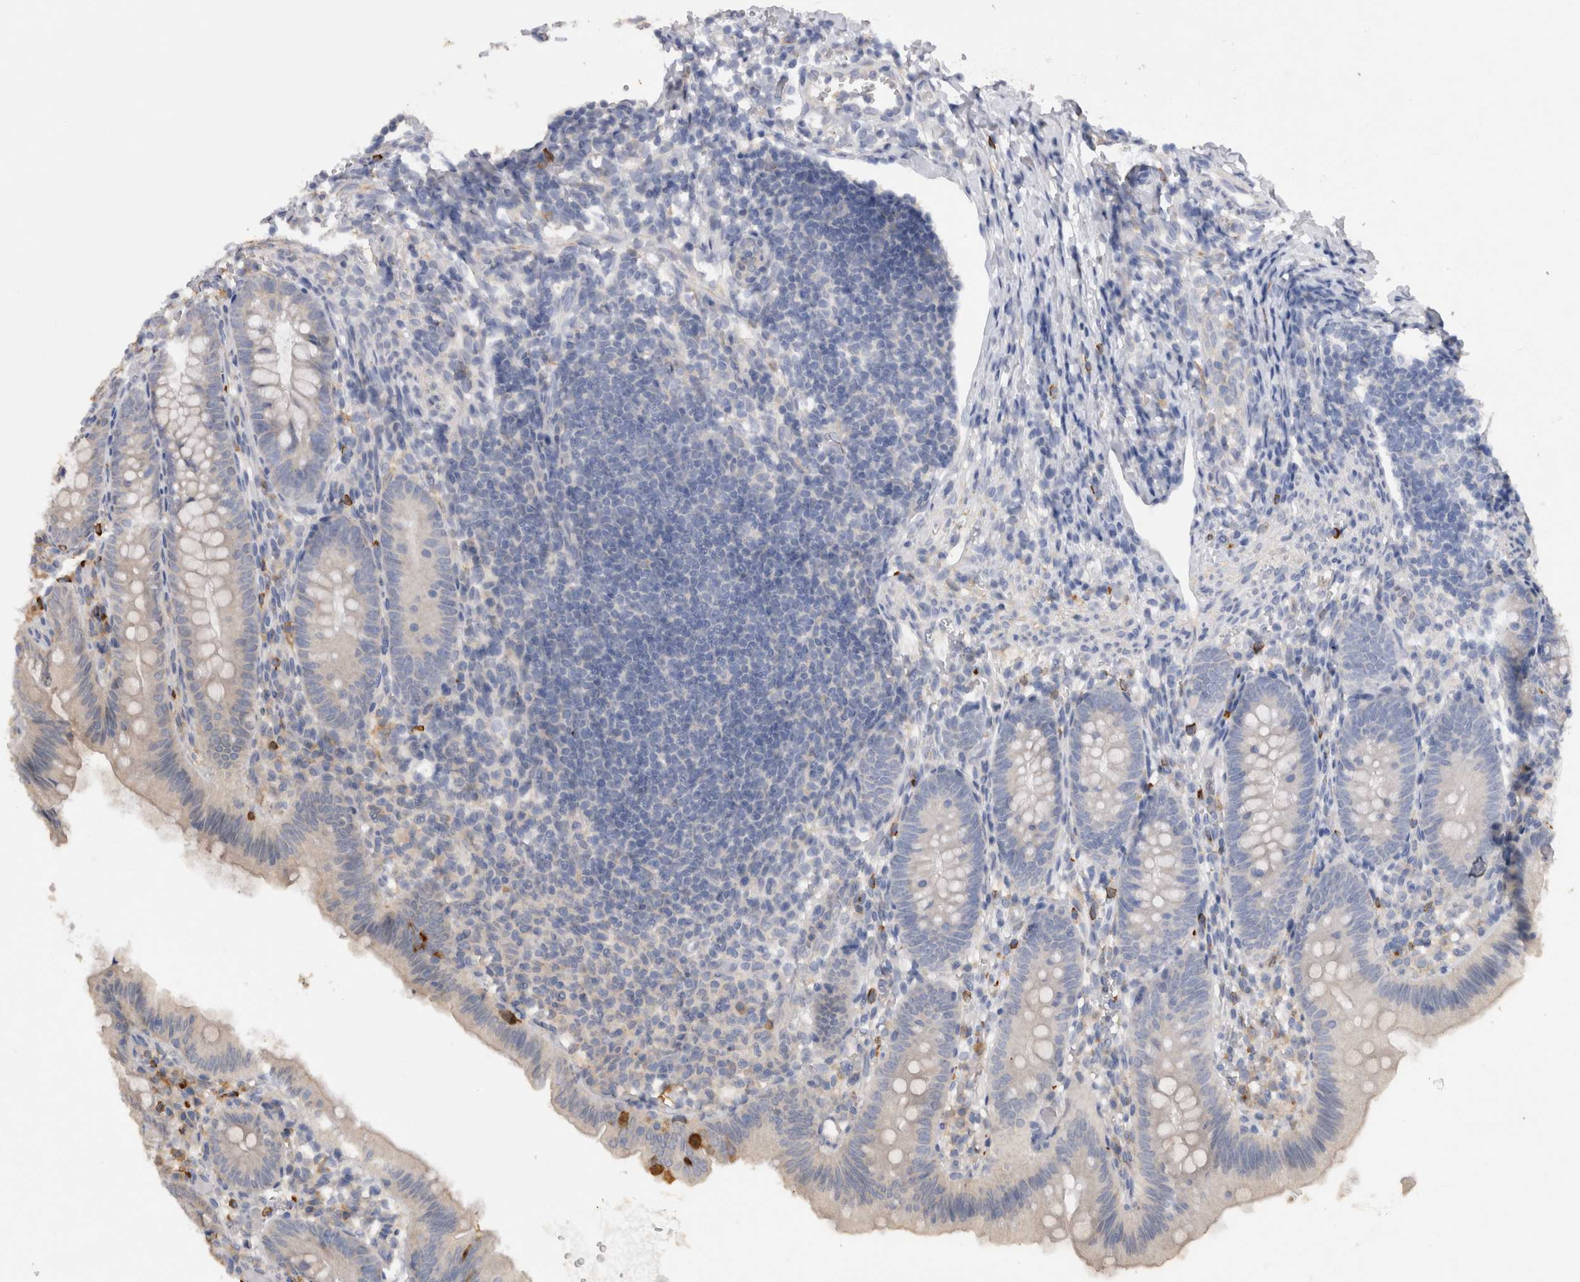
{"staining": {"intensity": "negative", "quantity": "none", "location": "none"}, "tissue": "appendix", "cell_type": "Glandular cells", "image_type": "normal", "snomed": [{"axis": "morphology", "description": "Normal tissue, NOS"}, {"axis": "topography", "description": "Appendix"}], "caption": "A histopathology image of human appendix is negative for staining in glandular cells.", "gene": "VSIG4", "patient": {"sex": "male", "age": 1}}